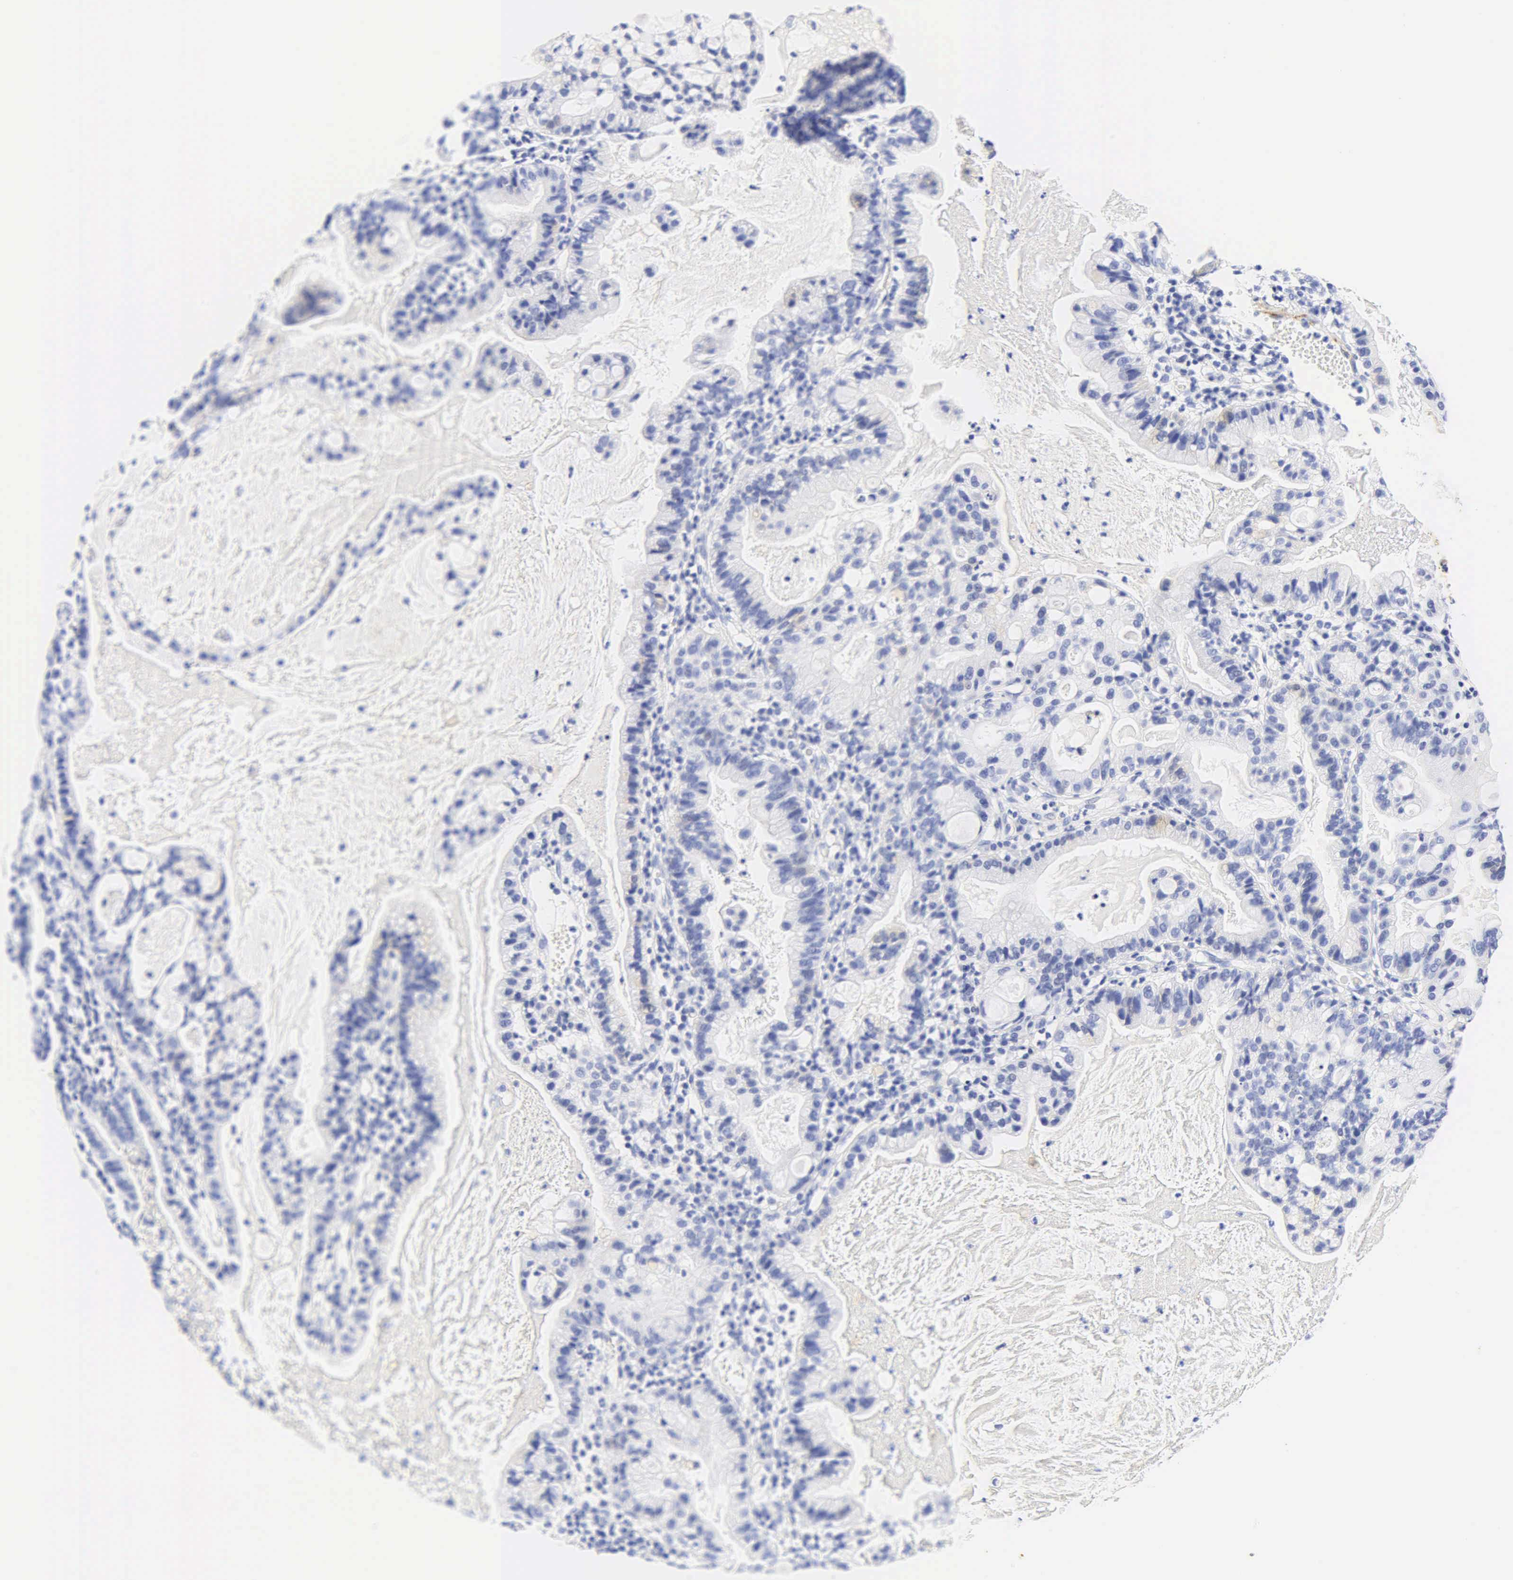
{"staining": {"intensity": "negative", "quantity": "none", "location": "none"}, "tissue": "cervical cancer", "cell_type": "Tumor cells", "image_type": "cancer", "snomed": [{"axis": "morphology", "description": "Adenocarcinoma, NOS"}, {"axis": "topography", "description": "Cervix"}], "caption": "DAB (3,3'-diaminobenzidine) immunohistochemical staining of human cervical adenocarcinoma shows no significant staining in tumor cells. (DAB immunohistochemistry (IHC), high magnification).", "gene": "DES", "patient": {"sex": "female", "age": 41}}